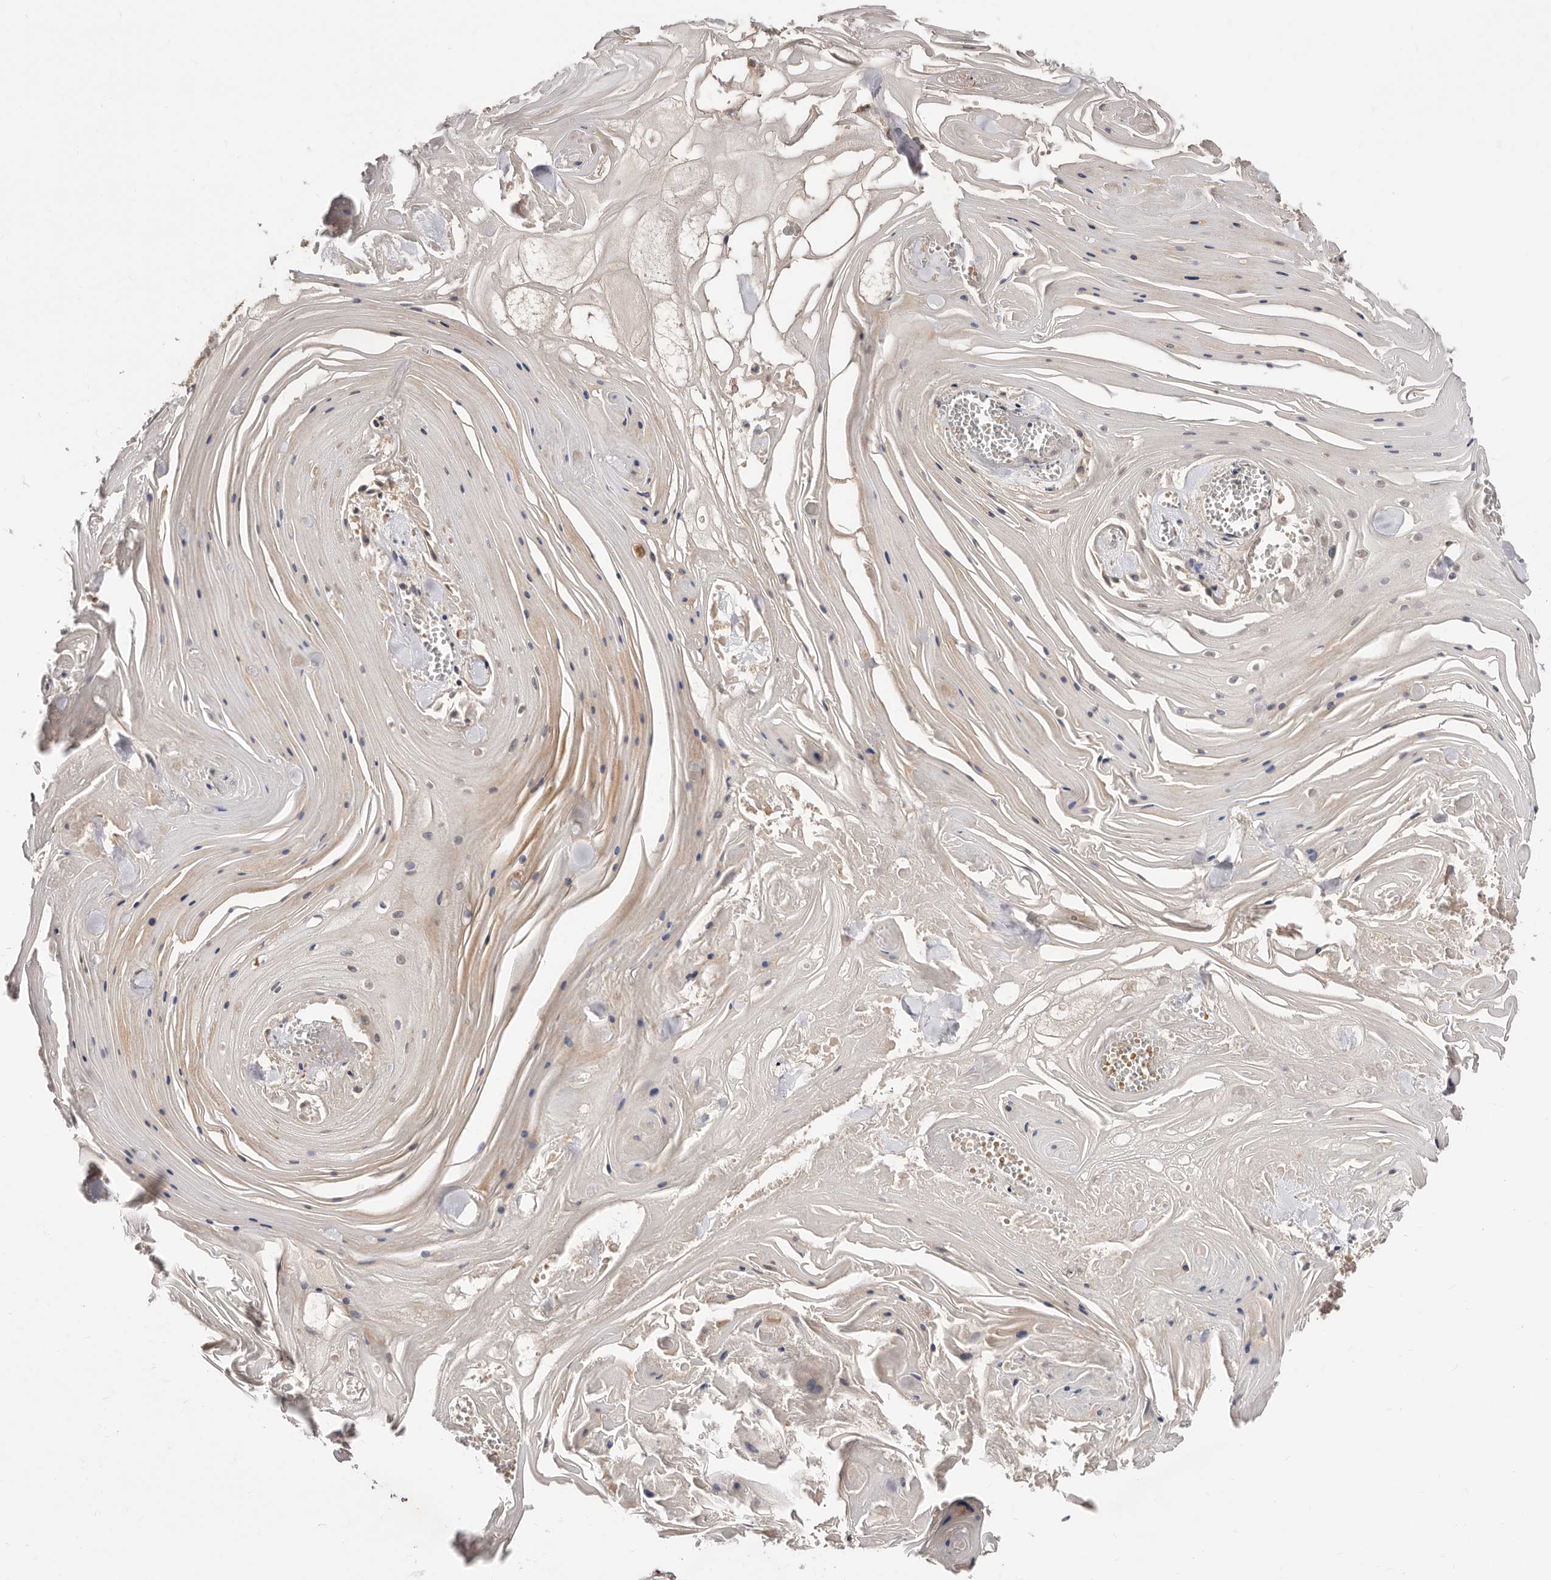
{"staining": {"intensity": "strong", "quantity": "<25%", "location": "nuclear"}, "tissue": "skin cancer", "cell_type": "Tumor cells", "image_type": "cancer", "snomed": [{"axis": "morphology", "description": "Squamous cell carcinoma, NOS"}, {"axis": "topography", "description": "Skin"}], "caption": "Immunohistochemistry (IHC) micrograph of neoplastic tissue: squamous cell carcinoma (skin) stained using immunohistochemistry displays medium levels of strong protein expression localized specifically in the nuclear of tumor cells, appearing as a nuclear brown color.", "gene": "APOL6", "patient": {"sex": "male", "age": 74}}